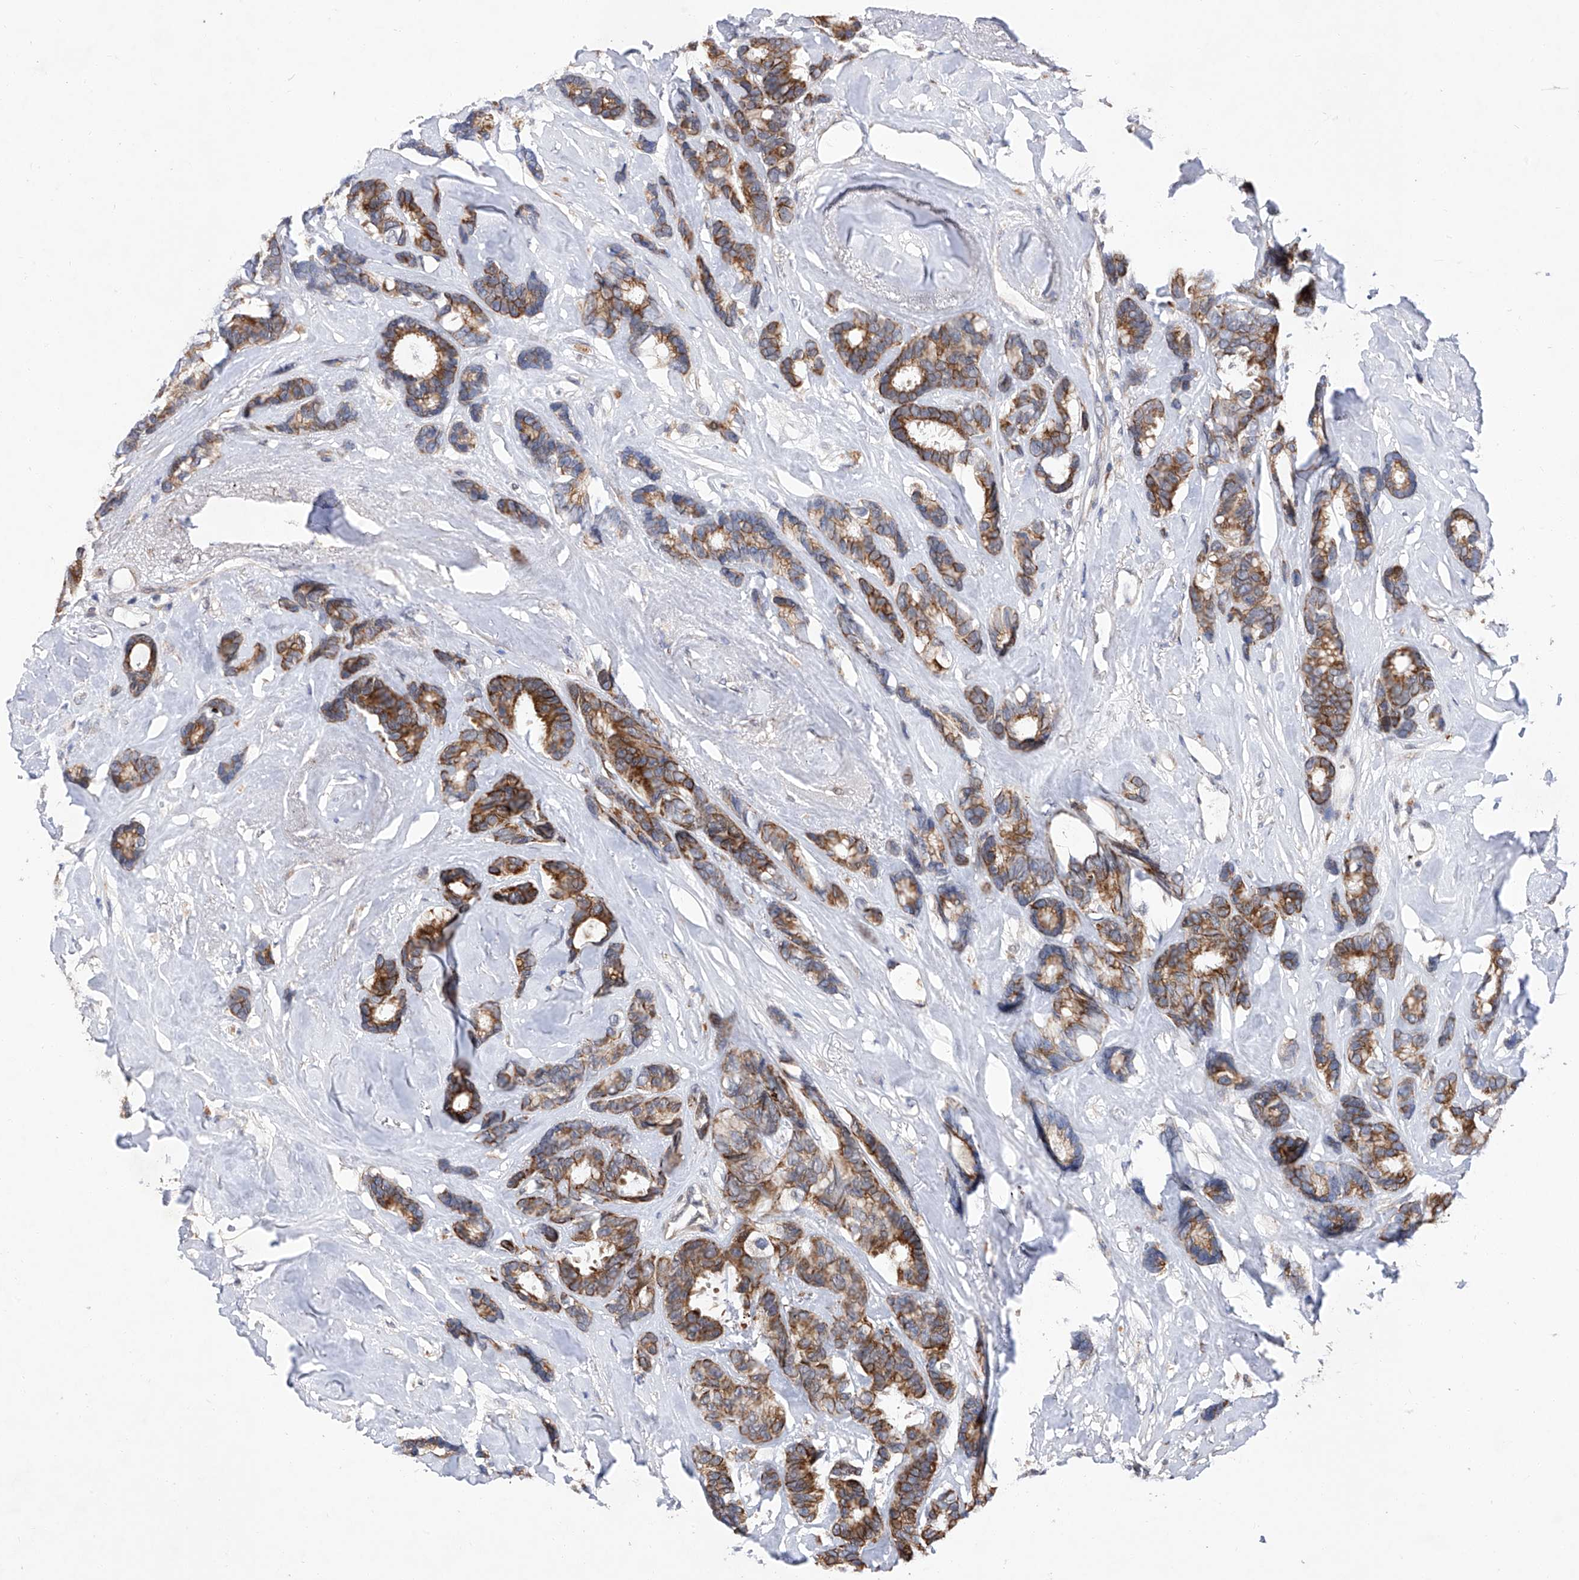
{"staining": {"intensity": "moderate", "quantity": ">75%", "location": "cytoplasmic/membranous"}, "tissue": "breast cancer", "cell_type": "Tumor cells", "image_type": "cancer", "snomed": [{"axis": "morphology", "description": "Duct carcinoma"}, {"axis": "topography", "description": "Breast"}], "caption": "Tumor cells show medium levels of moderate cytoplasmic/membranous staining in approximately >75% of cells in breast invasive ductal carcinoma.", "gene": "FARP2", "patient": {"sex": "female", "age": 87}}